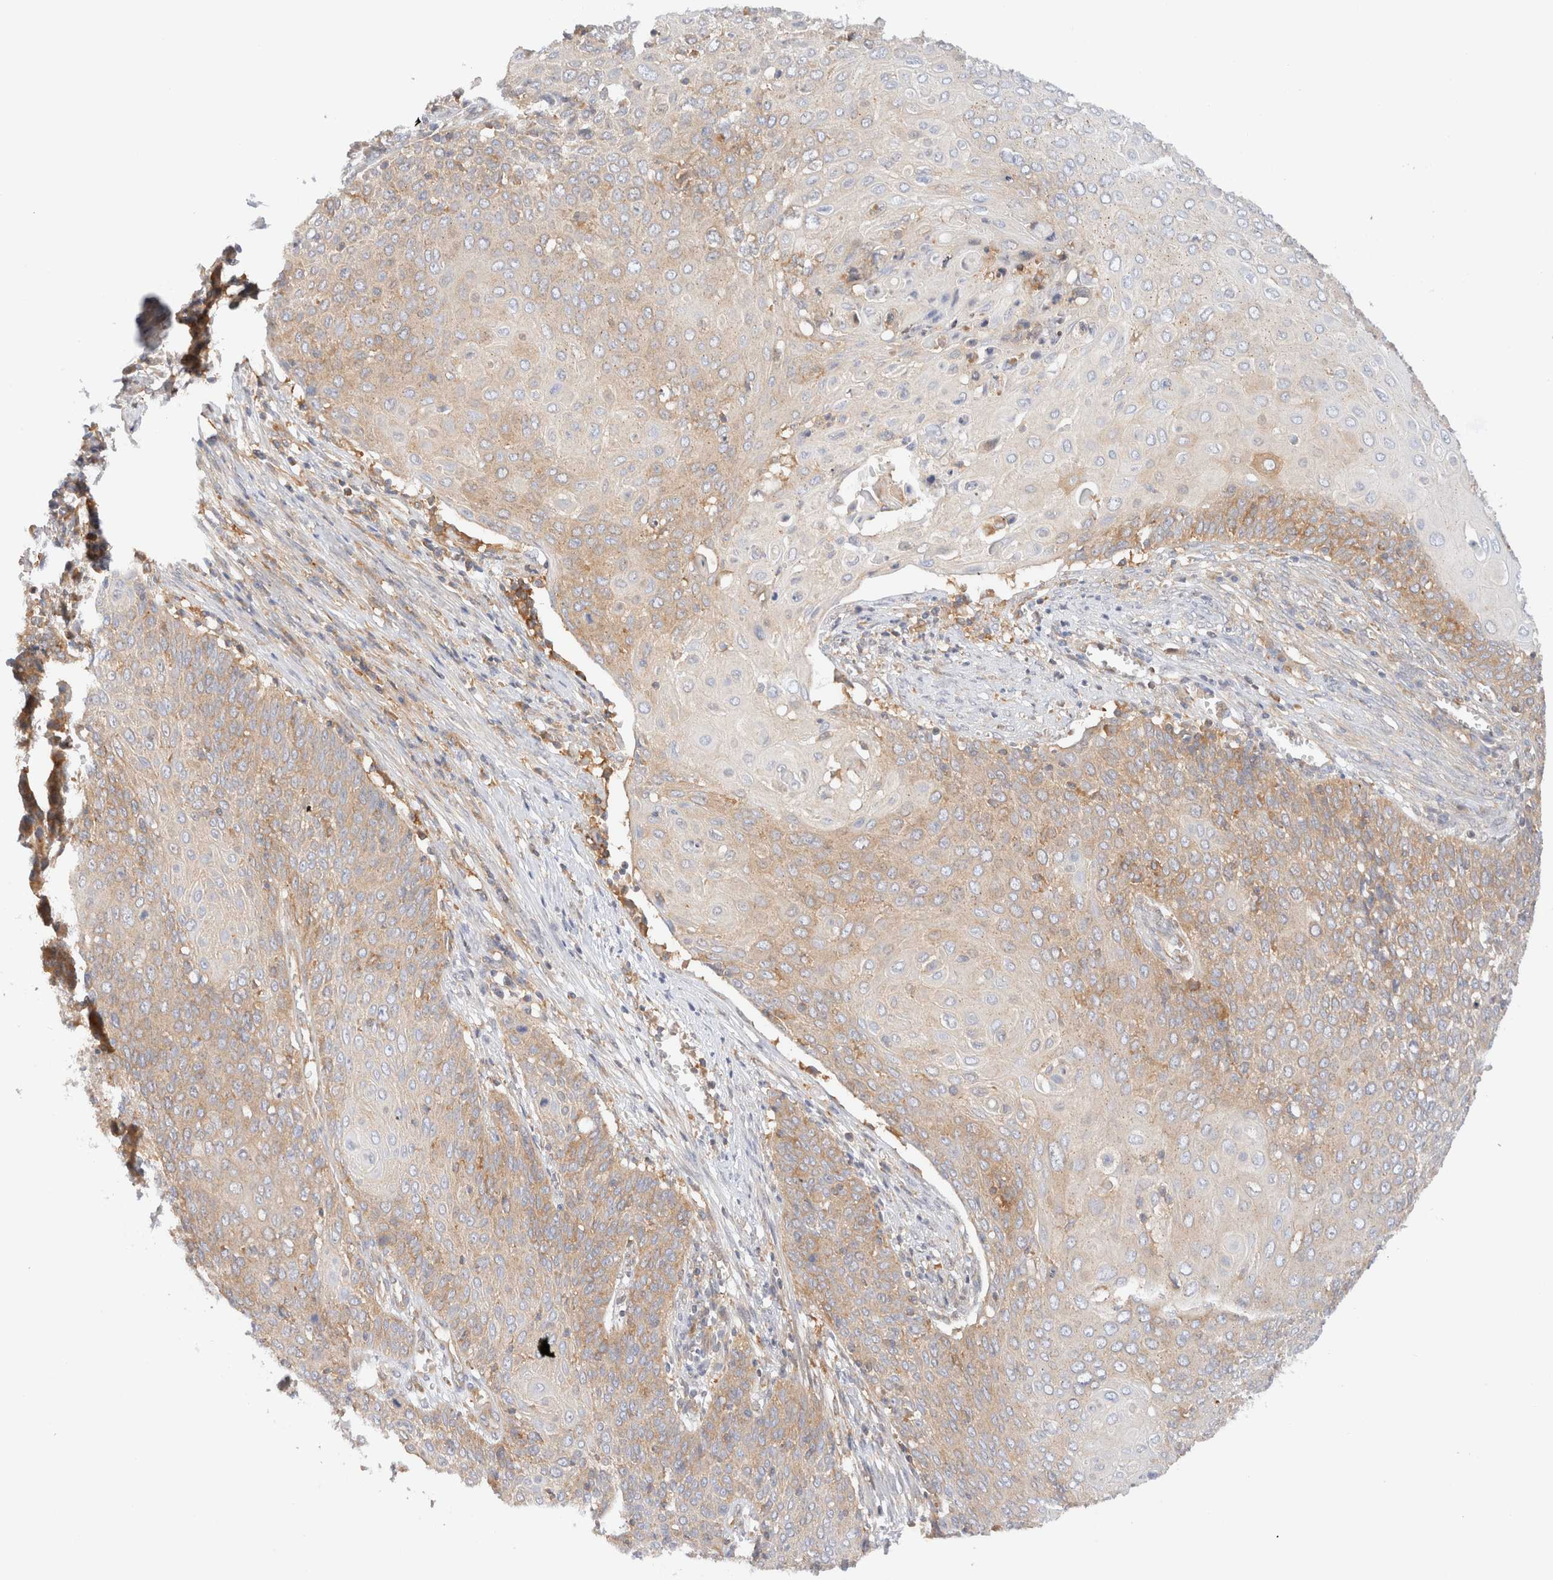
{"staining": {"intensity": "weak", "quantity": ">75%", "location": "cytoplasmic/membranous"}, "tissue": "cervical cancer", "cell_type": "Tumor cells", "image_type": "cancer", "snomed": [{"axis": "morphology", "description": "Squamous cell carcinoma, NOS"}, {"axis": "topography", "description": "Cervix"}], "caption": "IHC of human squamous cell carcinoma (cervical) reveals low levels of weak cytoplasmic/membranous expression in about >75% of tumor cells.", "gene": "RABEP1", "patient": {"sex": "female", "age": 39}}